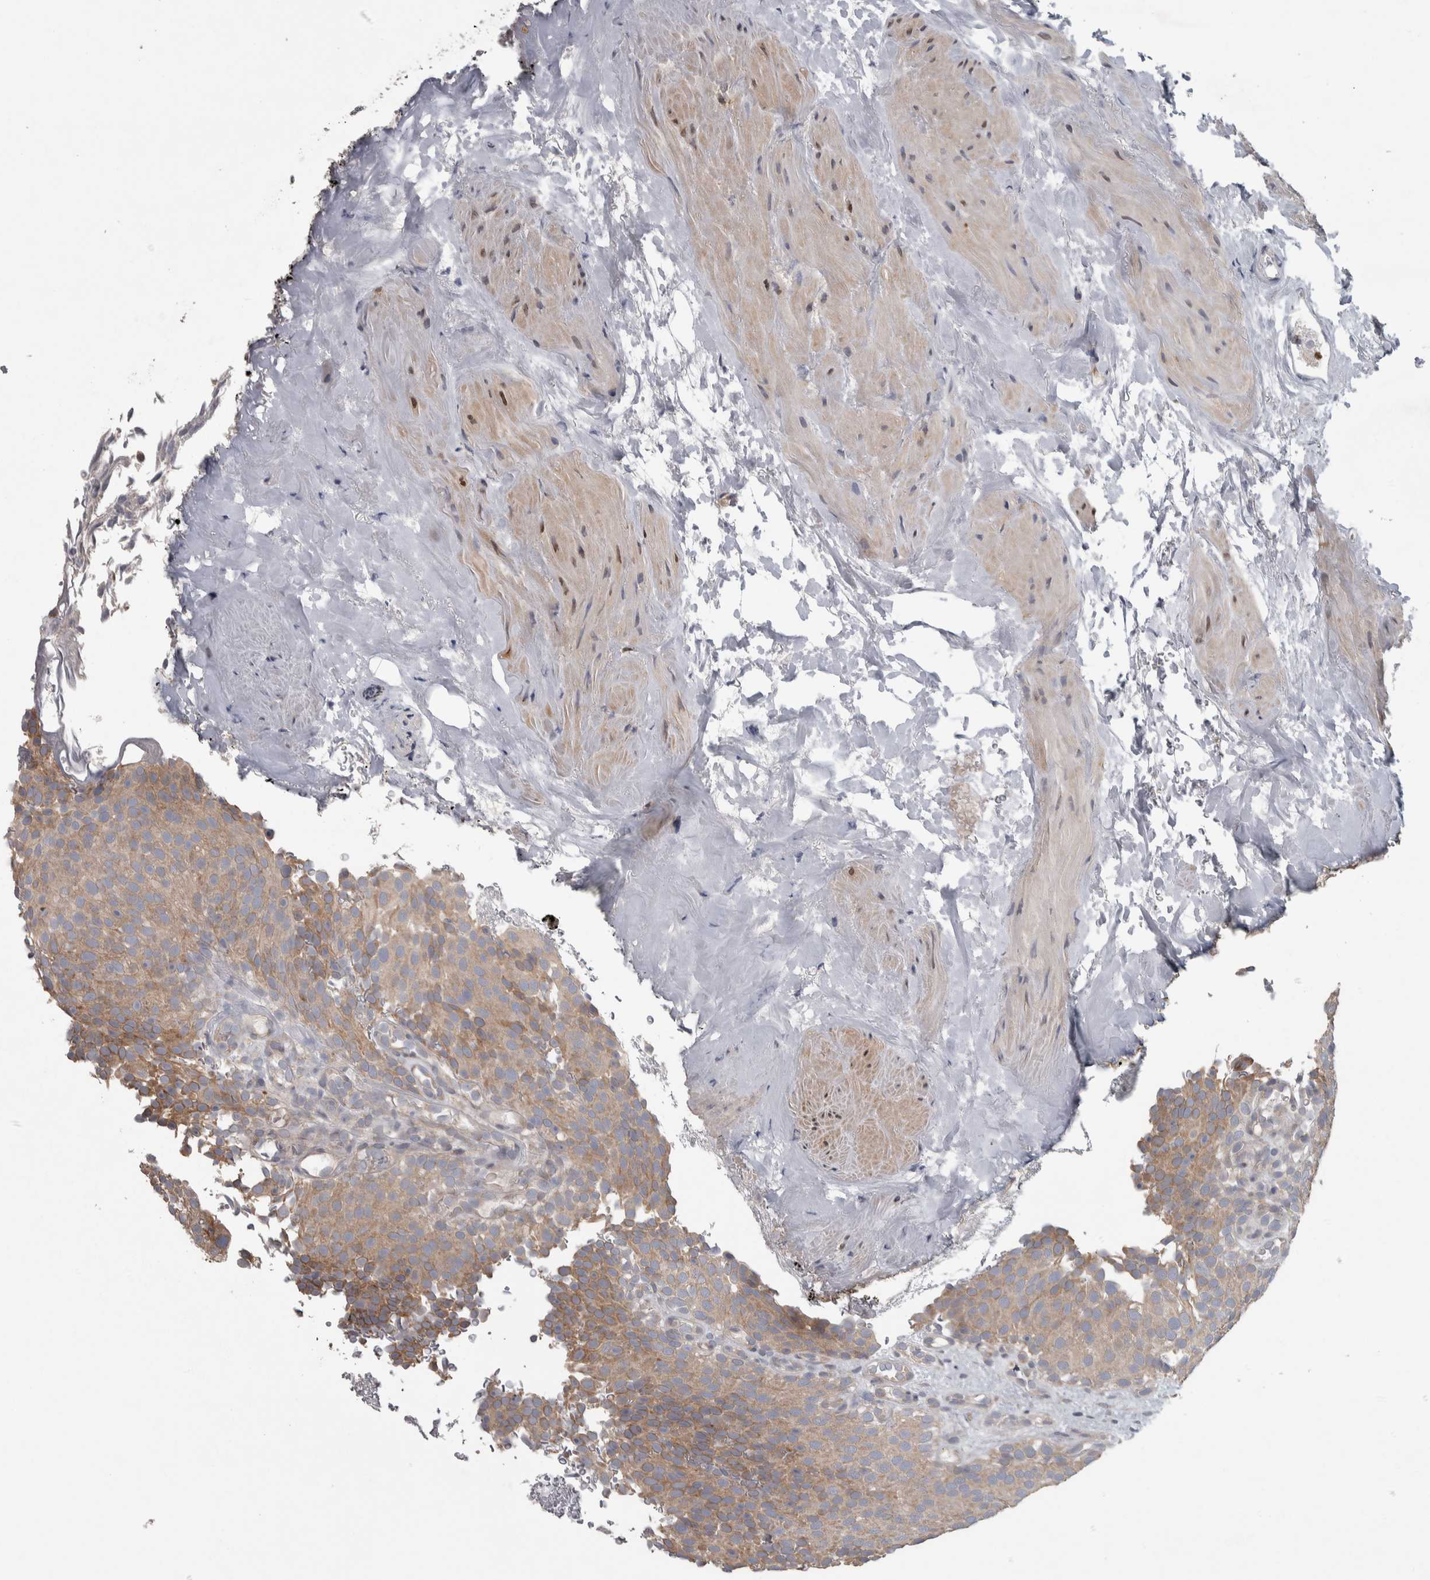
{"staining": {"intensity": "weak", "quantity": ">75%", "location": "cytoplasmic/membranous"}, "tissue": "urothelial cancer", "cell_type": "Tumor cells", "image_type": "cancer", "snomed": [{"axis": "morphology", "description": "Urothelial carcinoma, Low grade"}, {"axis": "topography", "description": "Urinary bladder"}], "caption": "This is a micrograph of IHC staining of low-grade urothelial carcinoma, which shows weak positivity in the cytoplasmic/membranous of tumor cells.", "gene": "SRP68", "patient": {"sex": "male", "age": 78}}